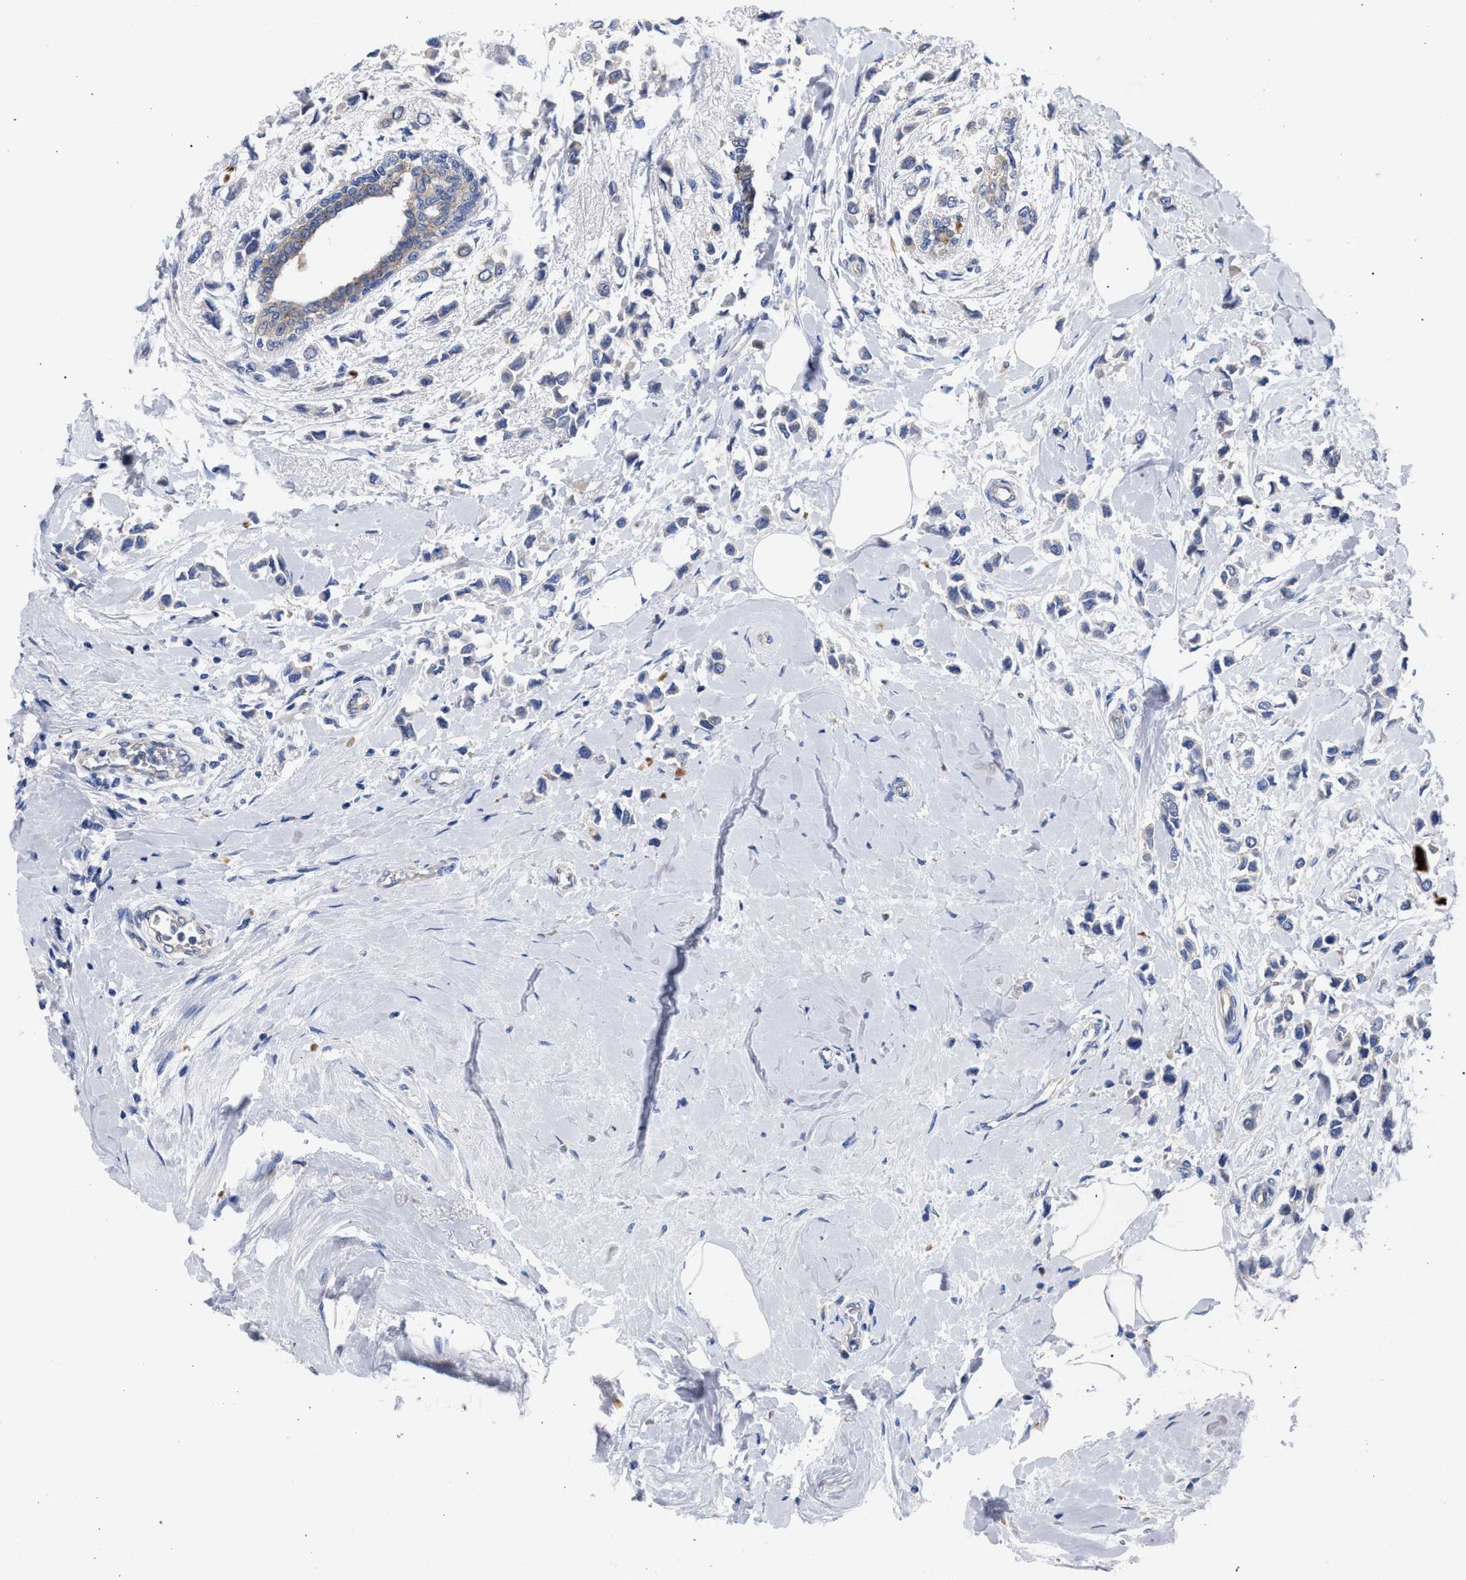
{"staining": {"intensity": "negative", "quantity": "none", "location": "none"}, "tissue": "breast cancer", "cell_type": "Tumor cells", "image_type": "cancer", "snomed": [{"axis": "morphology", "description": "Lobular carcinoma"}, {"axis": "topography", "description": "Breast"}], "caption": "This is an IHC histopathology image of breast cancer (lobular carcinoma). There is no staining in tumor cells.", "gene": "GMPR", "patient": {"sex": "female", "age": 51}}